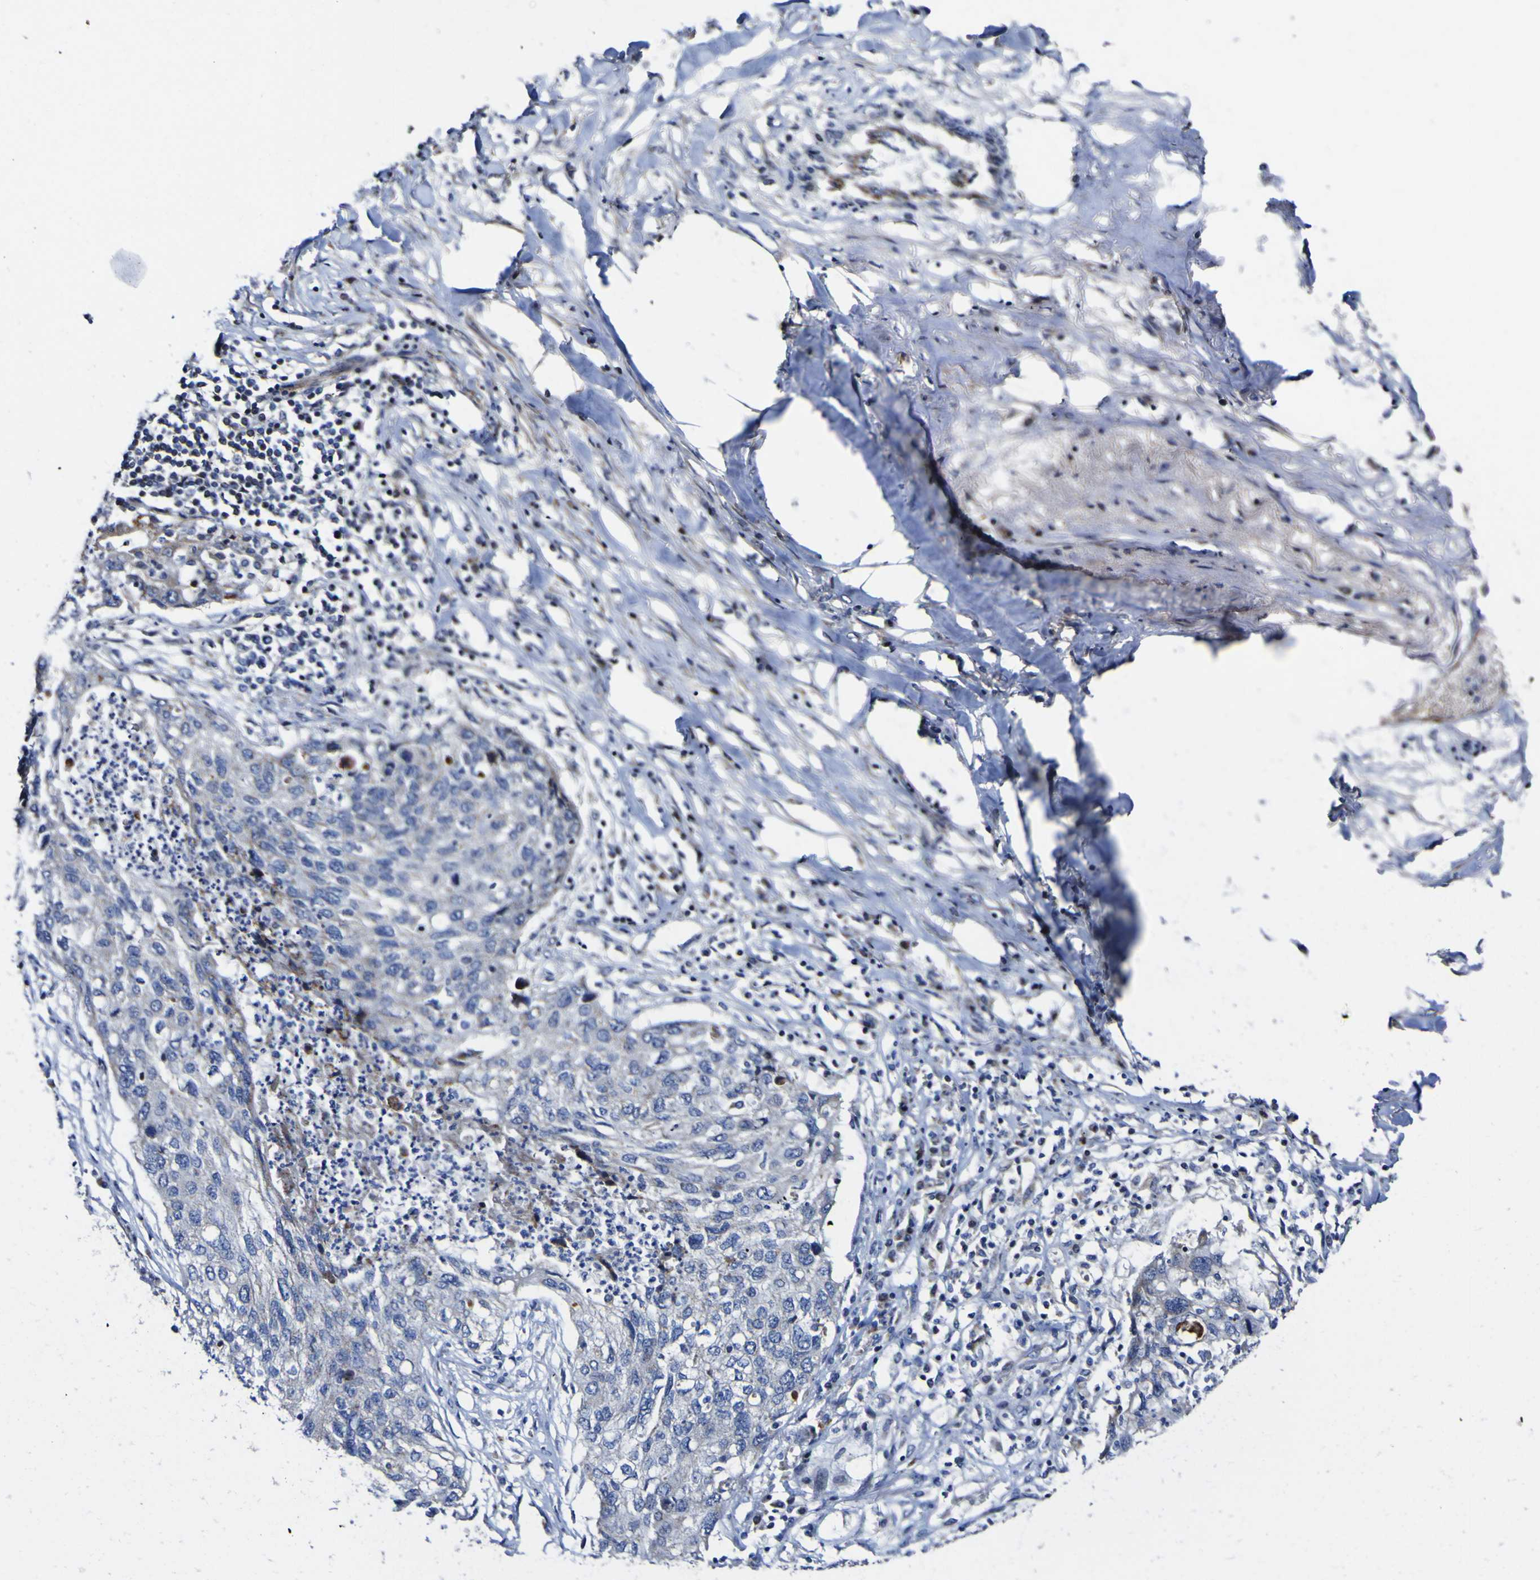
{"staining": {"intensity": "negative", "quantity": "none", "location": "none"}, "tissue": "lung cancer", "cell_type": "Tumor cells", "image_type": "cancer", "snomed": [{"axis": "morphology", "description": "Squamous cell carcinoma, NOS"}, {"axis": "topography", "description": "Lung"}], "caption": "Squamous cell carcinoma (lung) was stained to show a protein in brown. There is no significant staining in tumor cells.", "gene": "CCDC90B", "patient": {"sex": "female", "age": 63}}